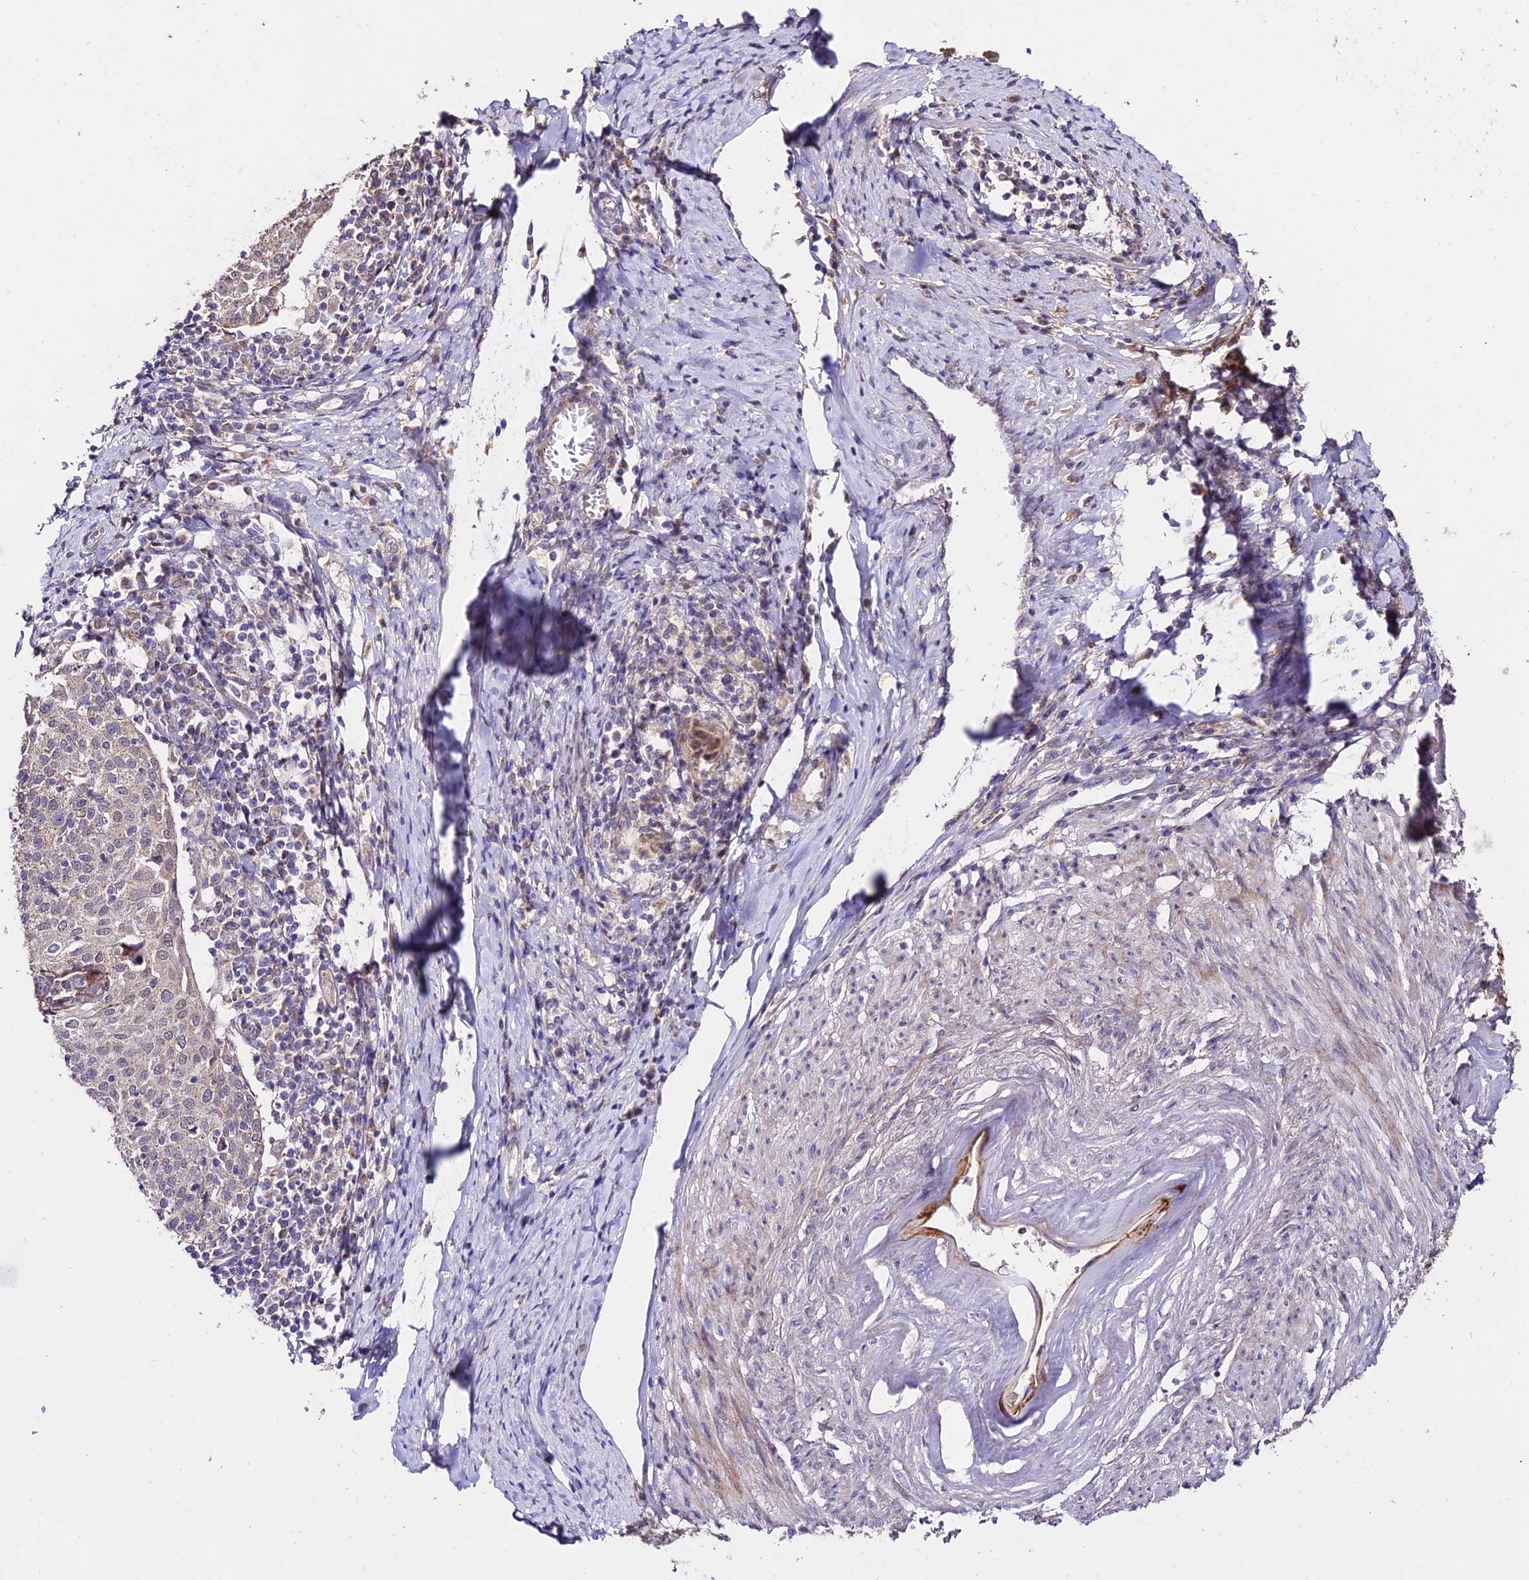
{"staining": {"intensity": "weak", "quantity": "<25%", "location": "cytoplasmic/membranous"}, "tissue": "cervical cancer", "cell_type": "Tumor cells", "image_type": "cancer", "snomed": [{"axis": "morphology", "description": "Squamous cell carcinoma, NOS"}, {"axis": "topography", "description": "Cervix"}], "caption": "A high-resolution micrograph shows immunohistochemistry (IHC) staining of cervical cancer, which exhibits no significant positivity in tumor cells.", "gene": "WDR5B", "patient": {"sex": "female", "age": 52}}